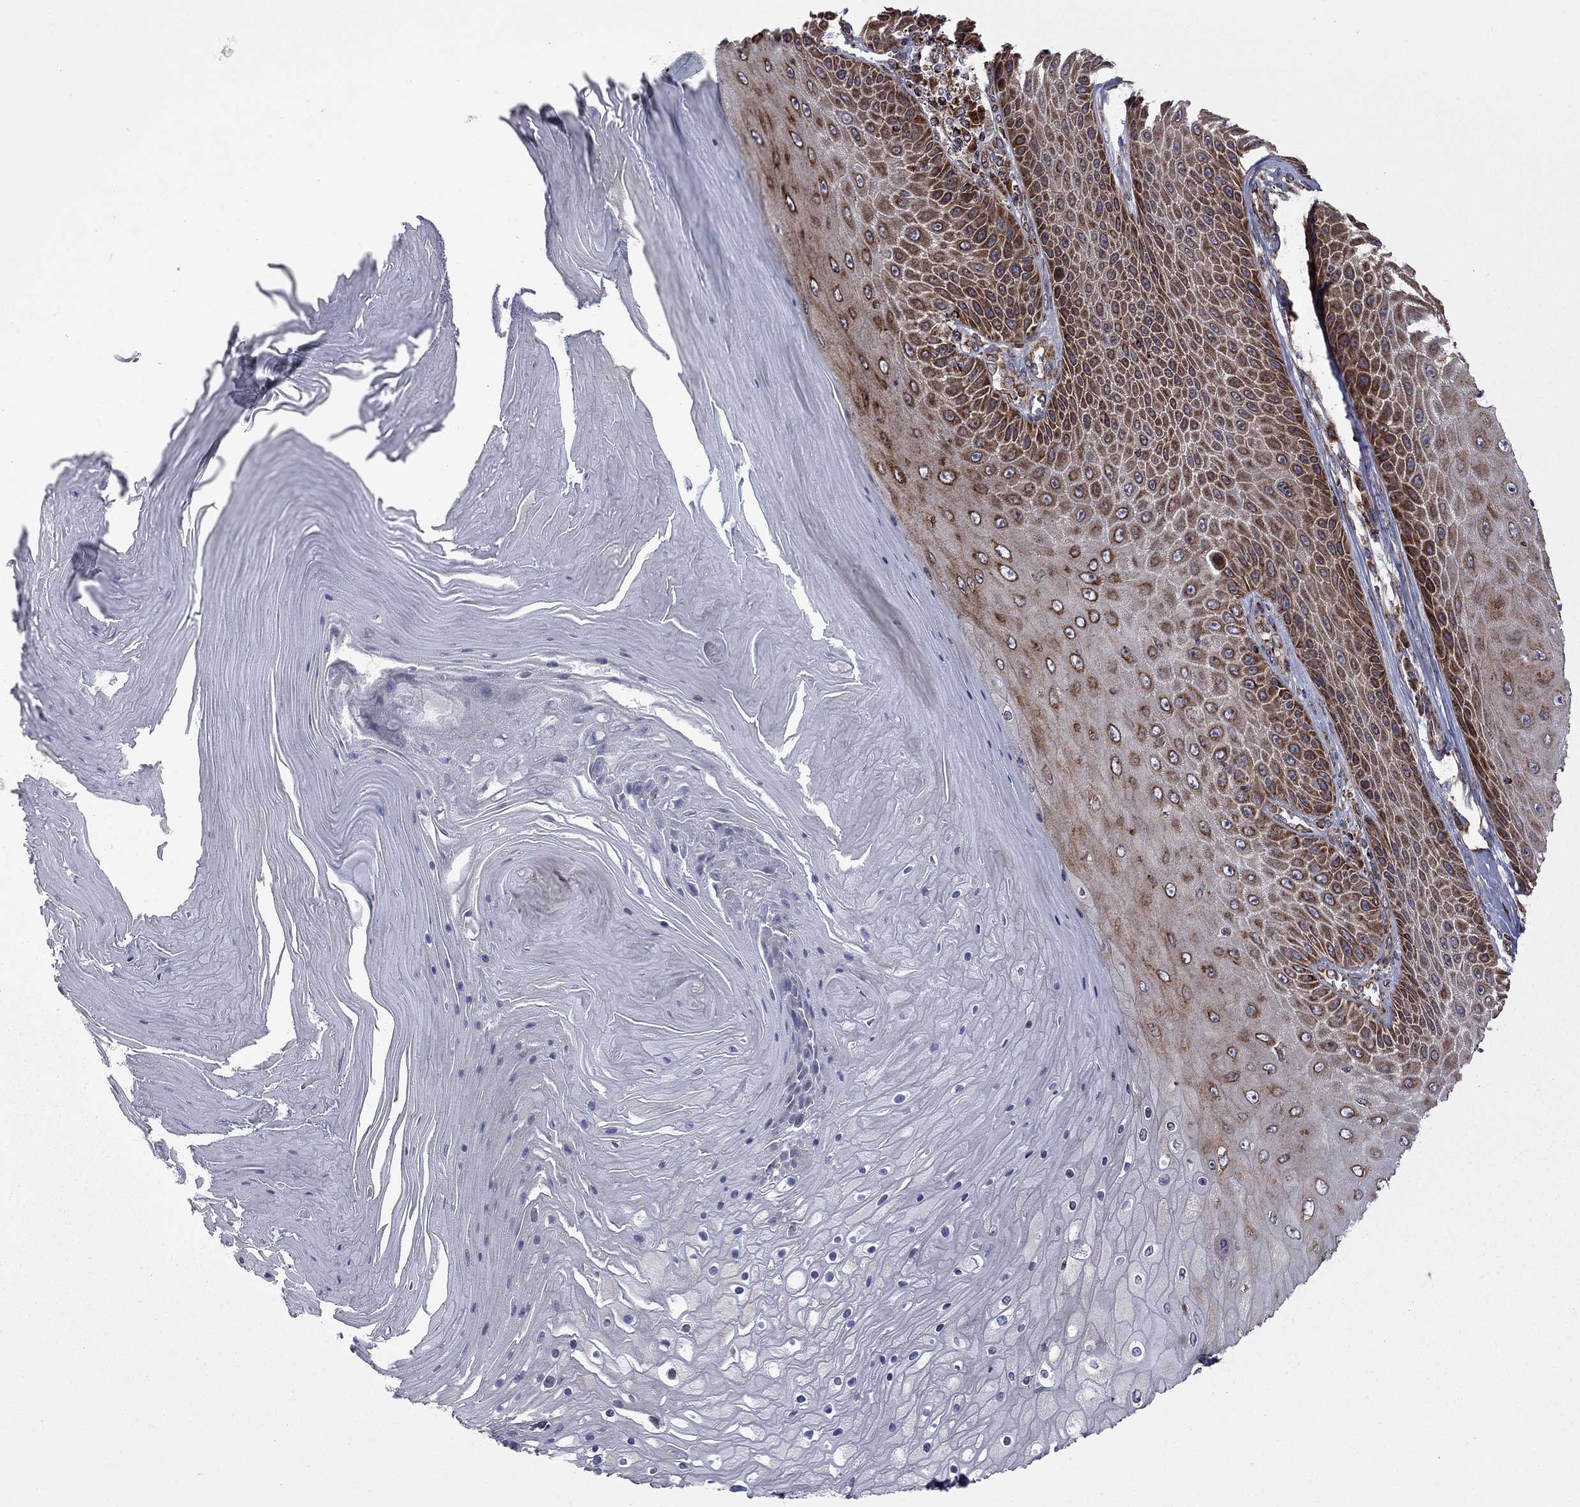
{"staining": {"intensity": "strong", "quantity": "25%-75%", "location": "cytoplasmic/membranous"}, "tissue": "skin cancer", "cell_type": "Tumor cells", "image_type": "cancer", "snomed": [{"axis": "morphology", "description": "Squamous cell carcinoma, NOS"}, {"axis": "topography", "description": "Skin"}], "caption": "Squamous cell carcinoma (skin) tissue shows strong cytoplasmic/membranous staining in about 25%-75% of tumor cells (DAB IHC with brightfield microscopy, high magnification).", "gene": "CLPTM1", "patient": {"sex": "male", "age": 62}}